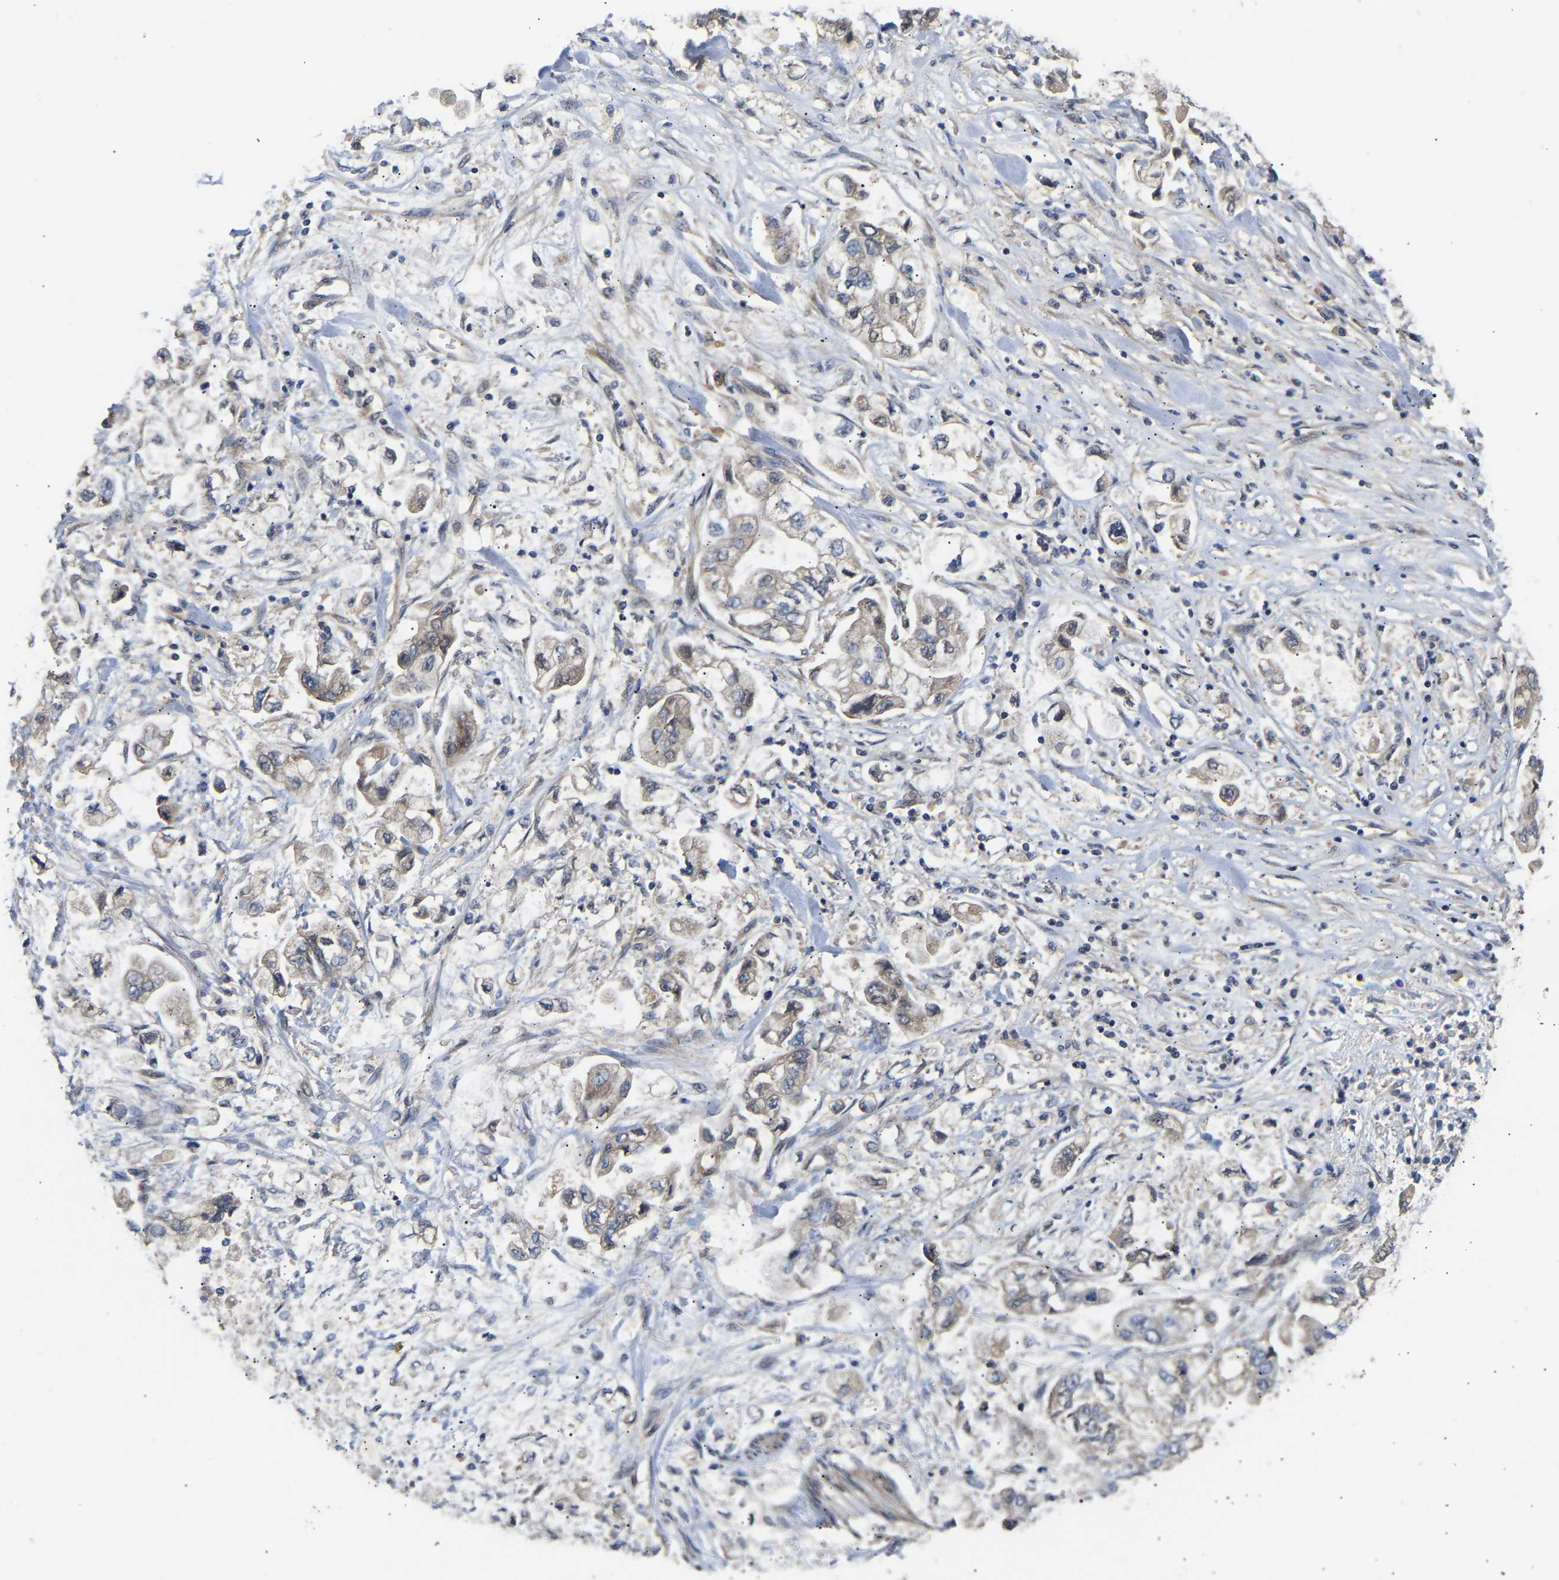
{"staining": {"intensity": "weak", "quantity": "25%-75%", "location": "cytoplasmic/membranous"}, "tissue": "stomach cancer", "cell_type": "Tumor cells", "image_type": "cancer", "snomed": [{"axis": "morphology", "description": "Normal tissue, NOS"}, {"axis": "morphology", "description": "Adenocarcinoma, NOS"}, {"axis": "topography", "description": "Stomach"}], "caption": "Protein analysis of stomach adenocarcinoma tissue demonstrates weak cytoplasmic/membranous staining in about 25%-75% of tumor cells.", "gene": "KASH5", "patient": {"sex": "male", "age": 62}}